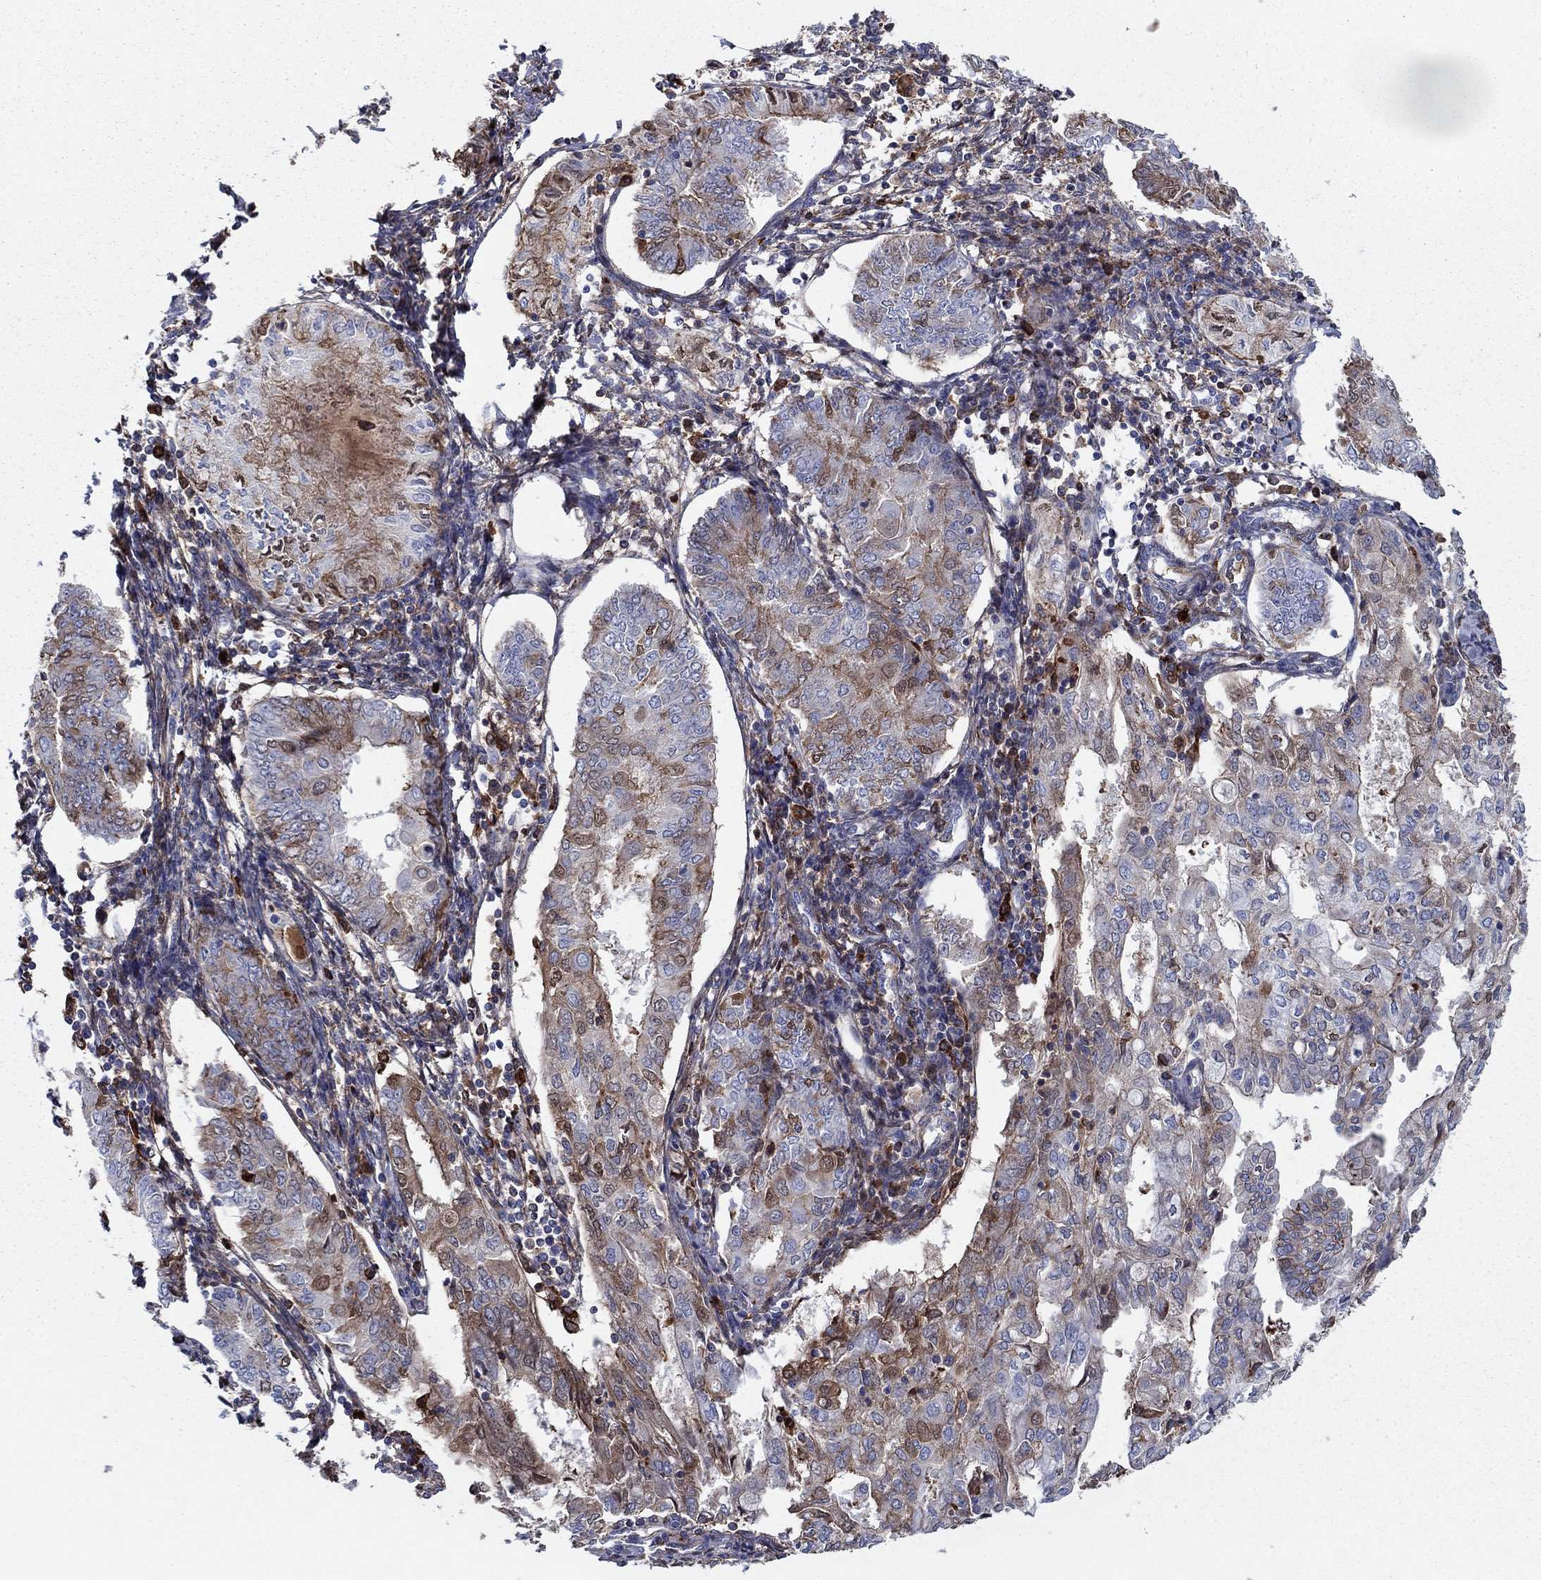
{"staining": {"intensity": "strong", "quantity": "<25%", "location": "cytoplasmic/membranous"}, "tissue": "endometrial cancer", "cell_type": "Tumor cells", "image_type": "cancer", "snomed": [{"axis": "morphology", "description": "Adenocarcinoma, NOS"}, {"axis": "topography", "description": "Endometrium"}], "caption": "Immunohistochemical staining of endometrial adenocarcinoma demonstrates medium levels of strong cytoplasmic/membranous expression in approximately <25% of tumor cells.", "gene": "HPX", "patient": {"sex": "female", "age": 68}}